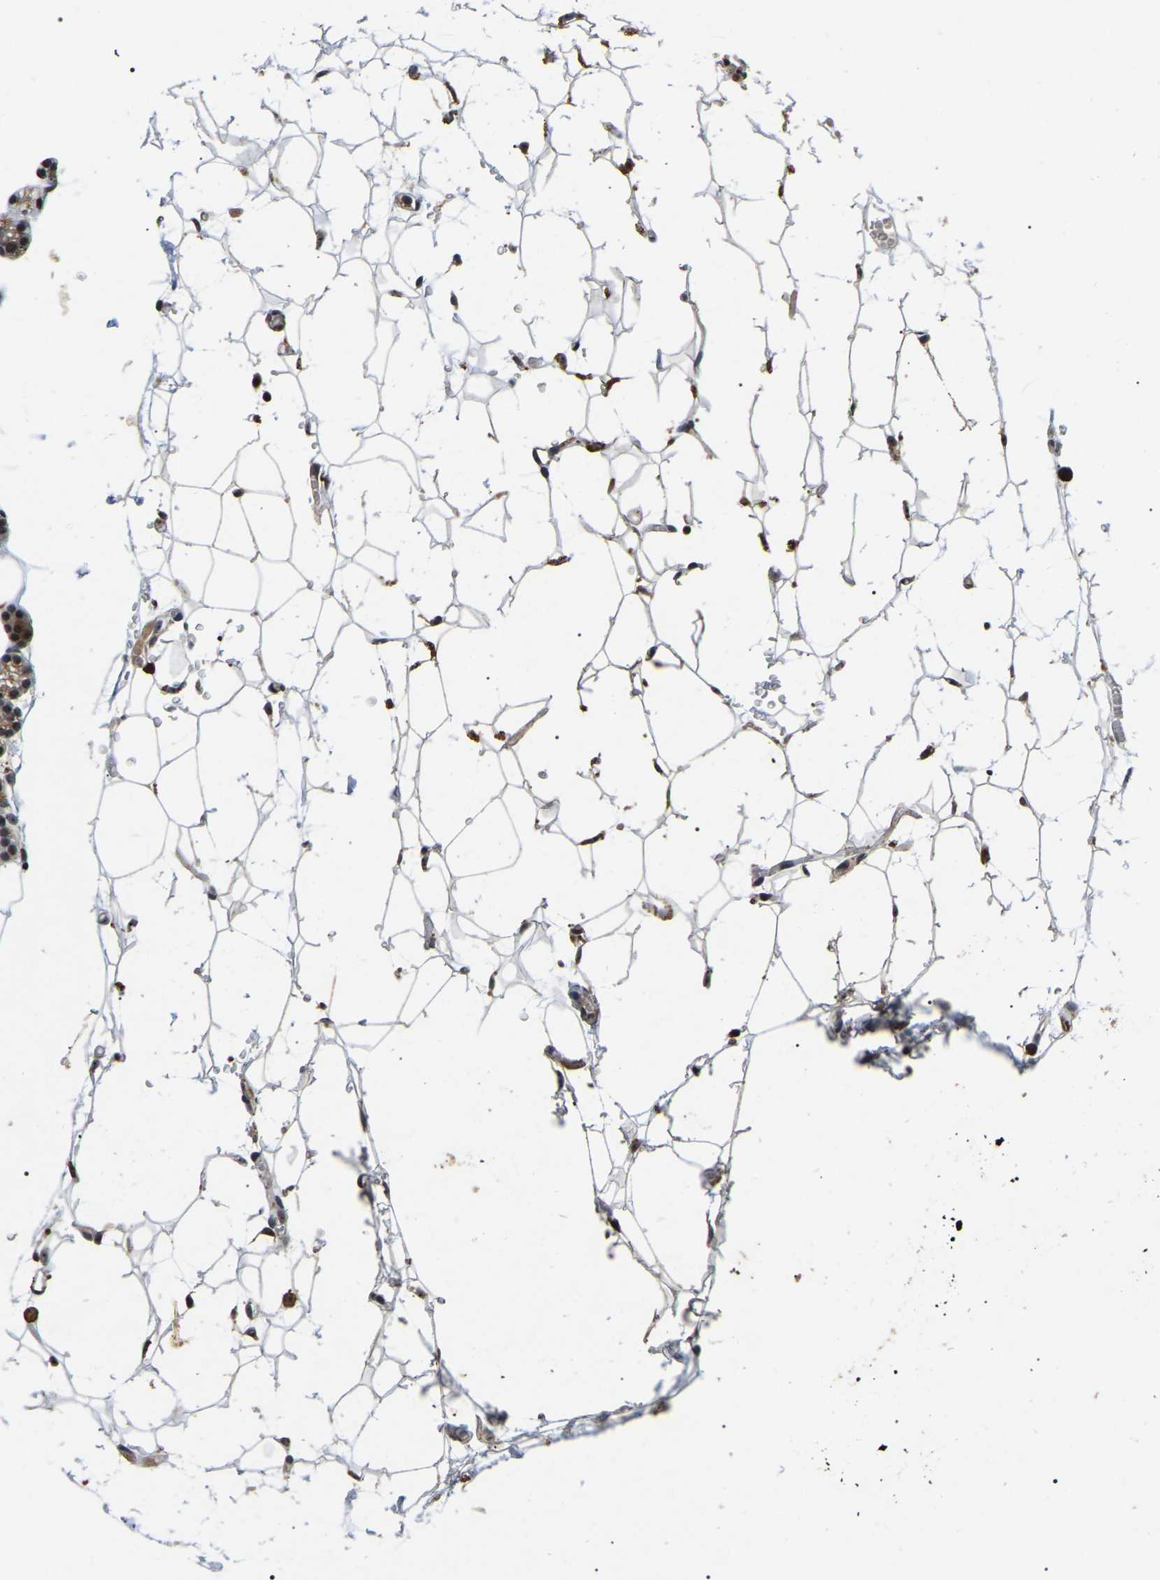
{"staining": {"intensity": "moderate", "quantity": ">75%", "location": "cytoplasmic/membranous,nuclear"}, "tissue": "parathyroid gland", "cell_type": "Glandular cells", "image_type": "normal", "snomed": [{"axis": "morphology", "description": "Normal tissue, NOS"}, {"axis": "morphology", "description": "Adenoma, NOS"}, {"axis": "topography", "description": "Parathyroid gland"}], "caption": "Moderate cytoplasmic/membranous,nuclear positivity for a protein is identified in approximately >75% of glandular cells of normal parathyroid gland using immunohistochemistry.", "gene": "RBM28", "patient": {"sex": "female", "age": 58}}